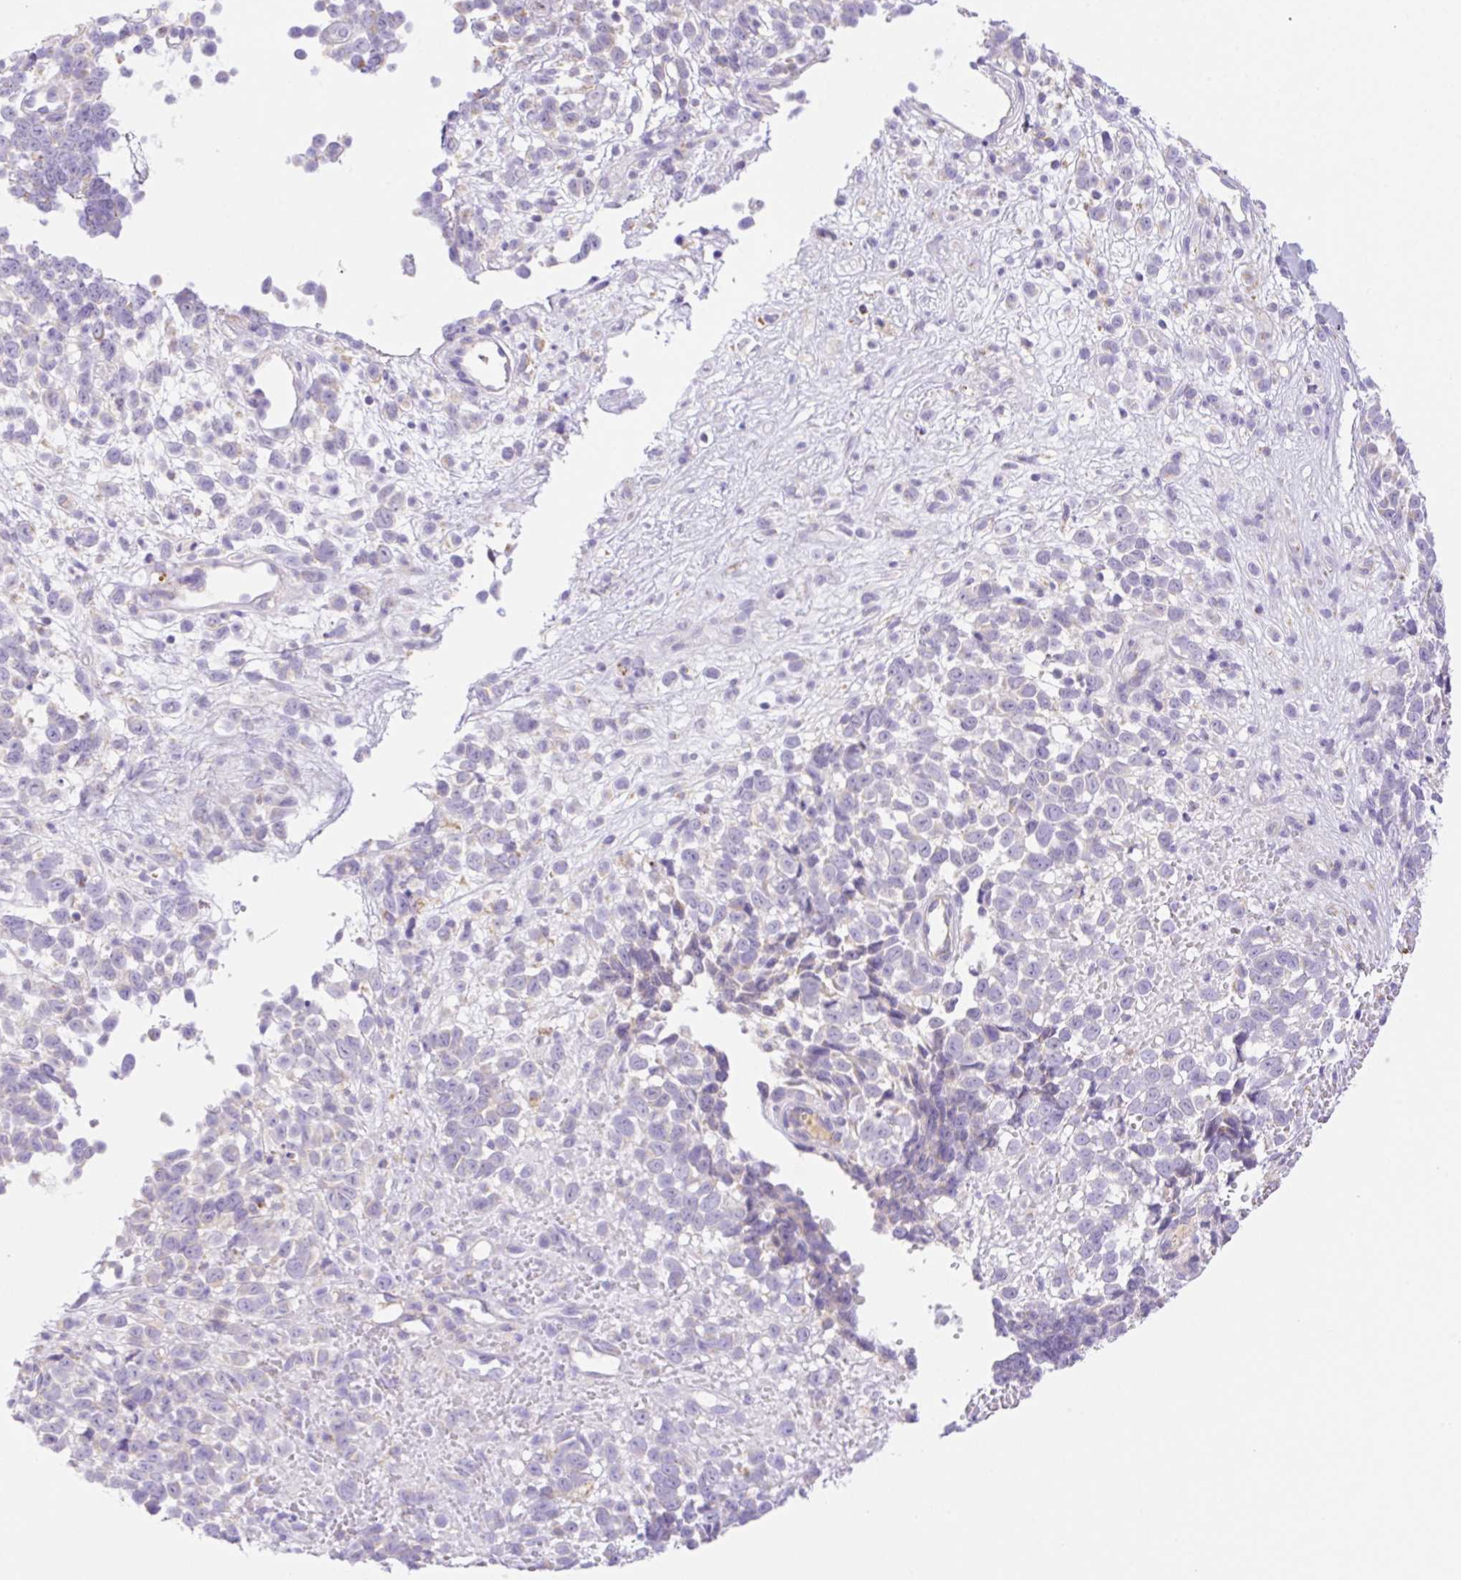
{"staining": {"intensity": "weak", "quantity": "<25%", "location": "cytoplasmic/membranous"}, "tissue": "melanoma", "cell_type": "Tumor cells", "image_type": "cancer", "snomed": [{"axis": "morphology", "description": "Malignant melanoma, NOS"}, {"axis": "topography", "description": "Nose, NOS"}], "caption": "Immunohistochemistry of human malignant melanoma displays no staining in tumor cells.", "gene": "ETNK2", "patient": {"sex": "female", "age": 48}}